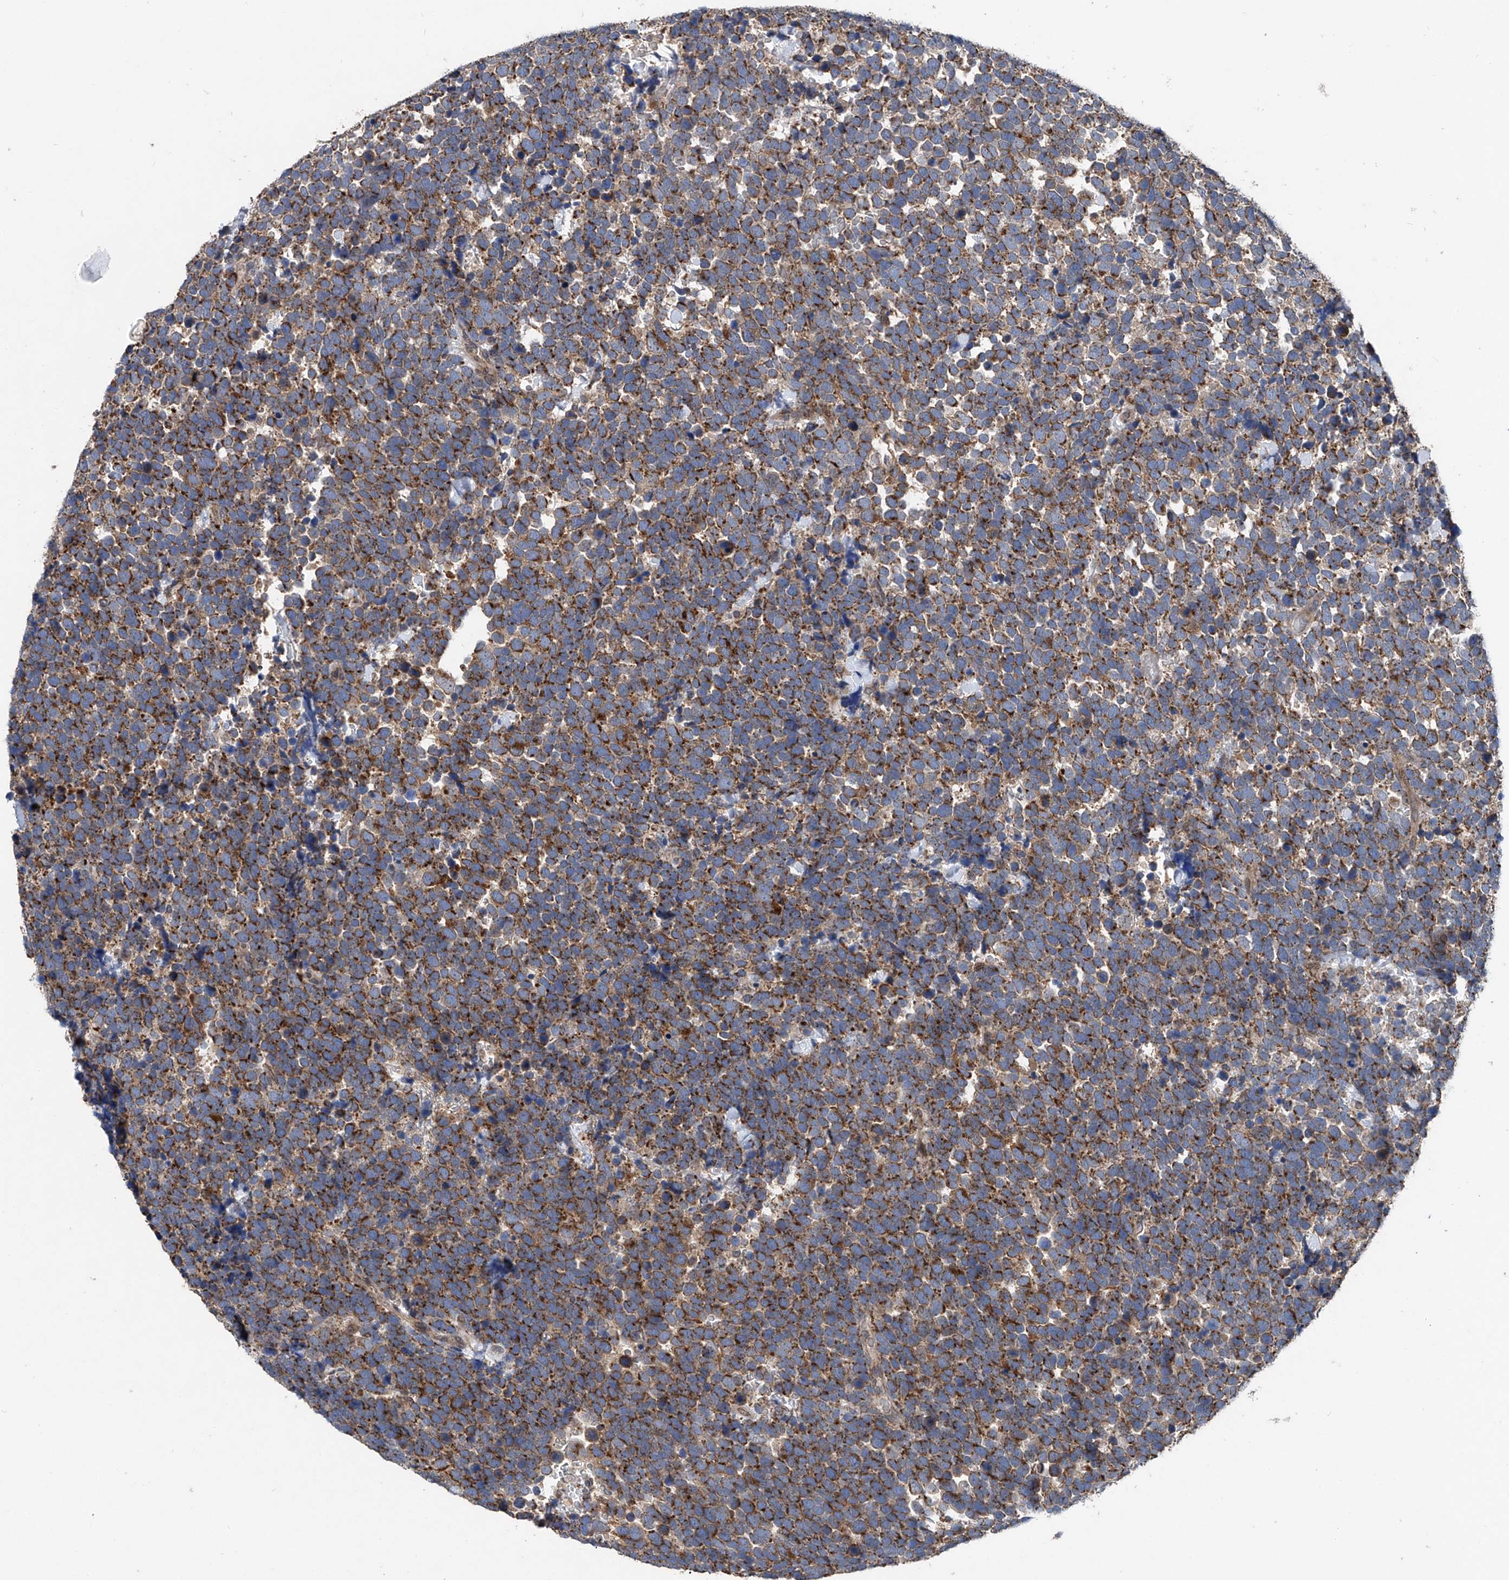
{"staining": {"intensity": "strong", "quantity": ">75%", "location": "cytoplasmic/membranous"}, "tissue": "urothelial cancer", "cell_type": "Tumor cells", "image_type": "cancer", "snomed": [{"axis": "morphology", "description": "Urothelial carcinoma, High grade"}, {"axis": "topography", "description": "Urinary bladder"}], "caption": "Immunohistochemistry photomicrograph of high-grade urothelial carcinoma stained for a protein (brown), which demonstrates high levels of strong cytoplasmic/membranous expression in about >75% of tumor cells.", "gene": "BCKDHB", "patient": {"sex": "female", "age": 82}}